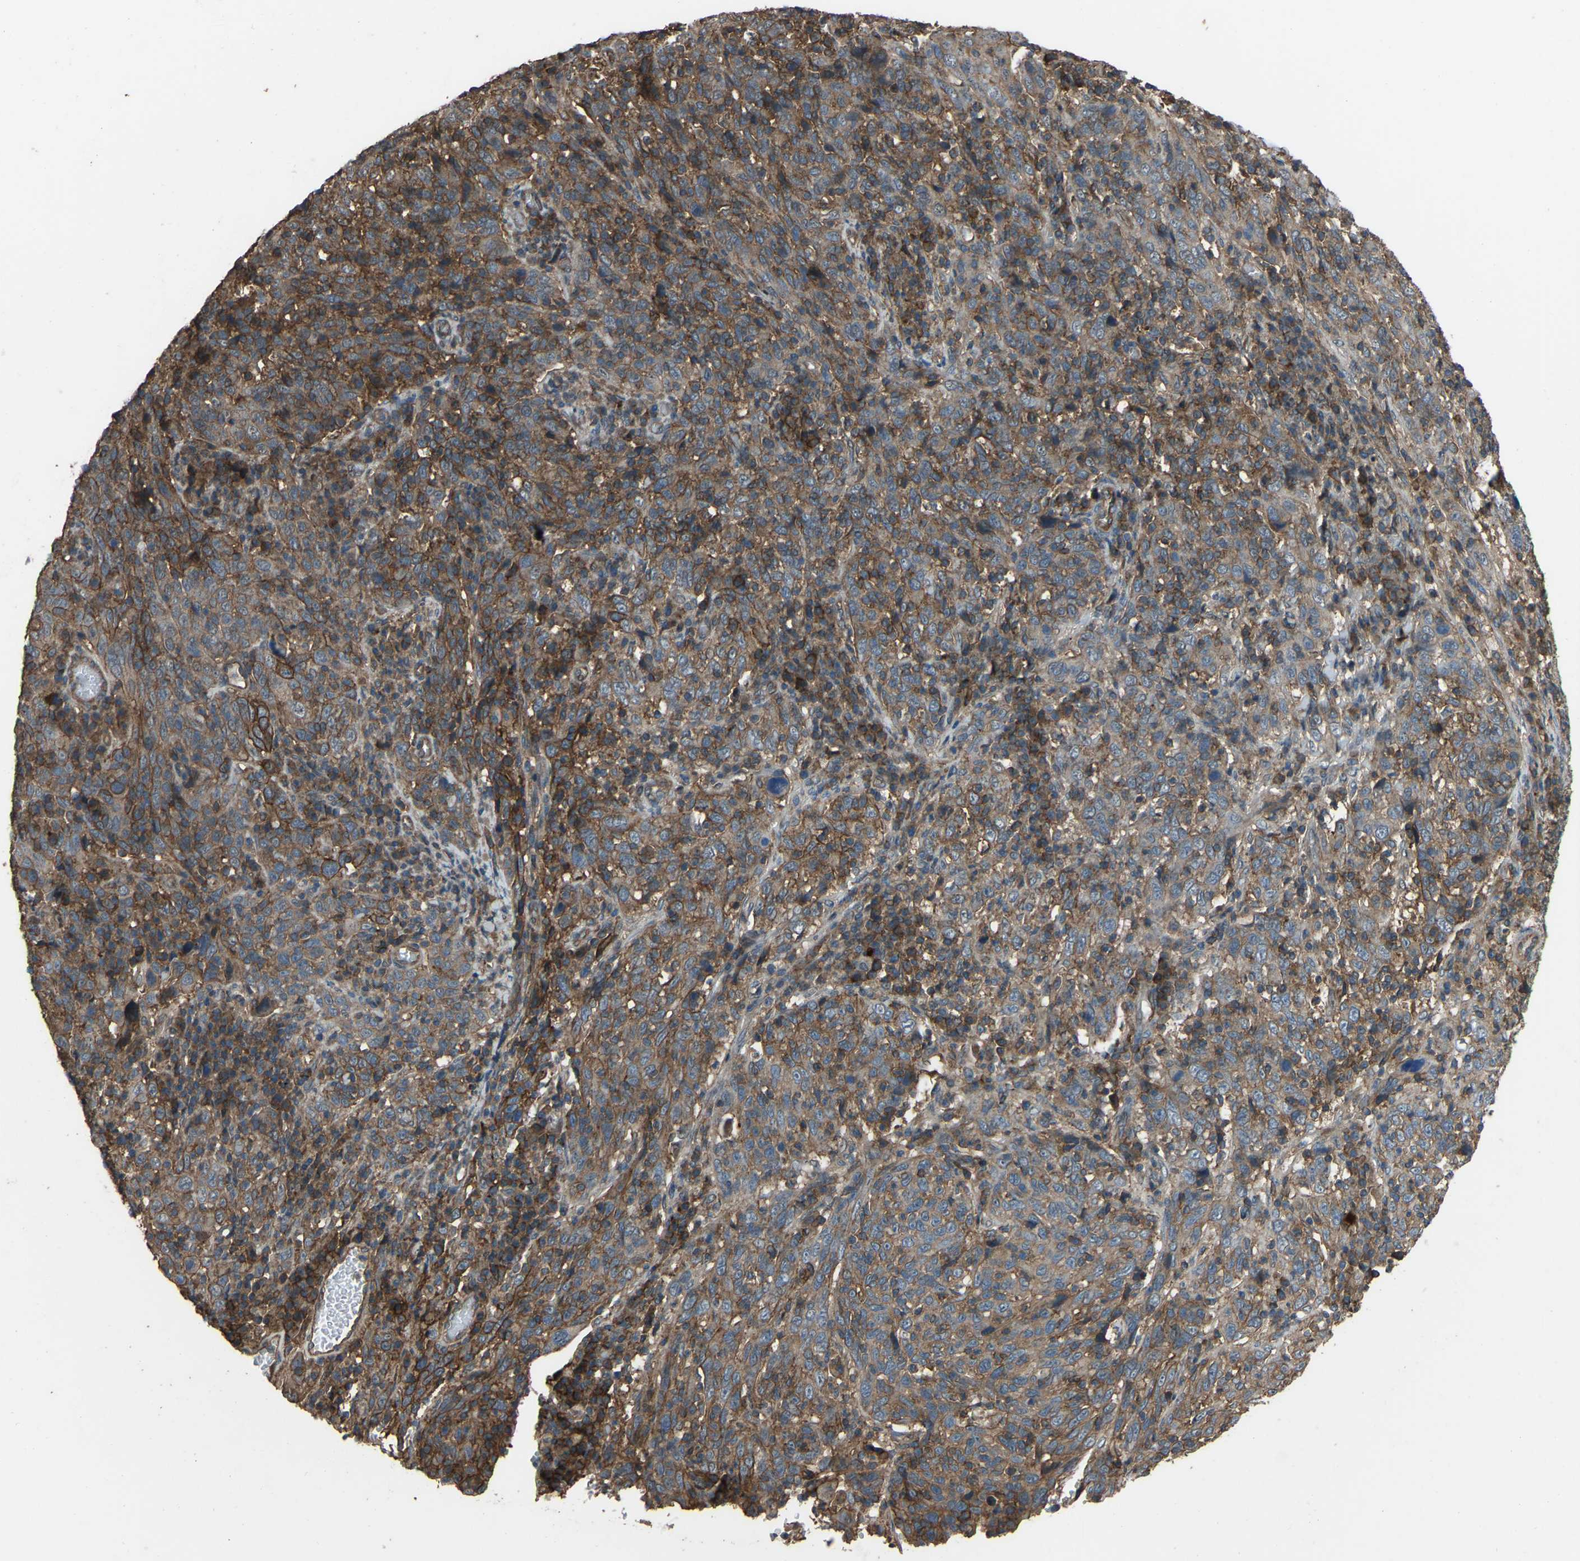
{"staining": {"intensity": "weak", "quantity": ">75%", "location": "cytoplasmic/membranous"}, "tissue": "cervical cancer", "cell_type": "Tumor cells", "image_type": "cancer", "snomed": [{"axis": "morphology", "description": "Squamous cell carcinoma, NOS"}, {"axis": "topography", "description": "Cervix"}], "caption": "Protein staining displays weak cytoplasmic/membranous positivity in approximately >75% of tumor cells in squamous cell carcinoma (cervical). The staining was performed using DAB, with brown indicating positive protein expression. Nuclei are stained blue with hematoxylin.", "gene": "SLC4A2", "patient": {"sex": "female", "age": 46}}